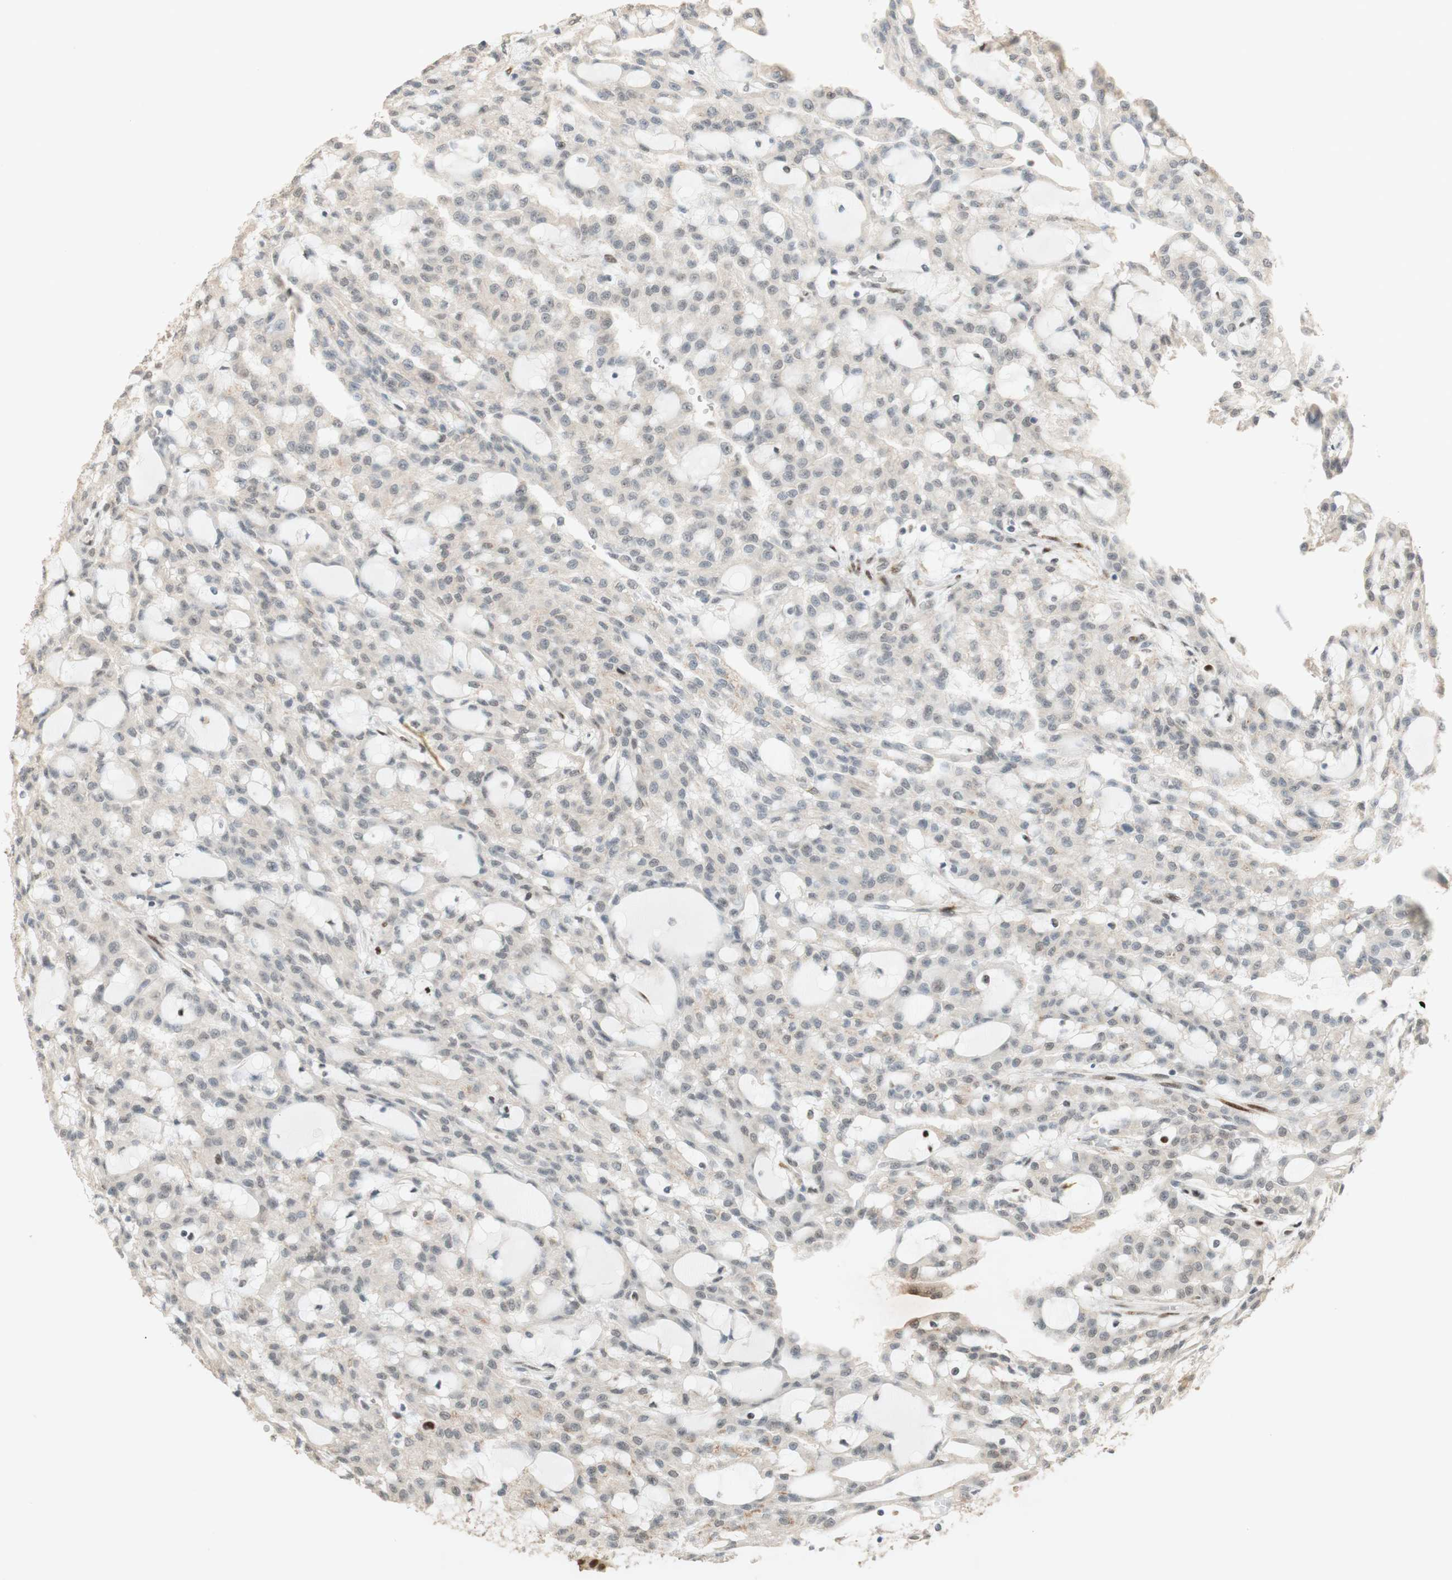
{"staining": {"intensity": "negative", "quantity": "none", "location": "none"}, "tissue": "renal cancer", "cell_type": "Tumor cells", "image_type": "cancer", "snomed": [{"axis": "morphology", "description": "Adenocarcinoma, NOS"}, {"axis": "topography", "description": "Kidney"}], "caption": "Immunohistochemical staining of human adenocarcinoma (renal) exhibits no significant positivity in tumor cells.", "gene": "FOXP1", "patient": {"sex": "male", "age": 63}}